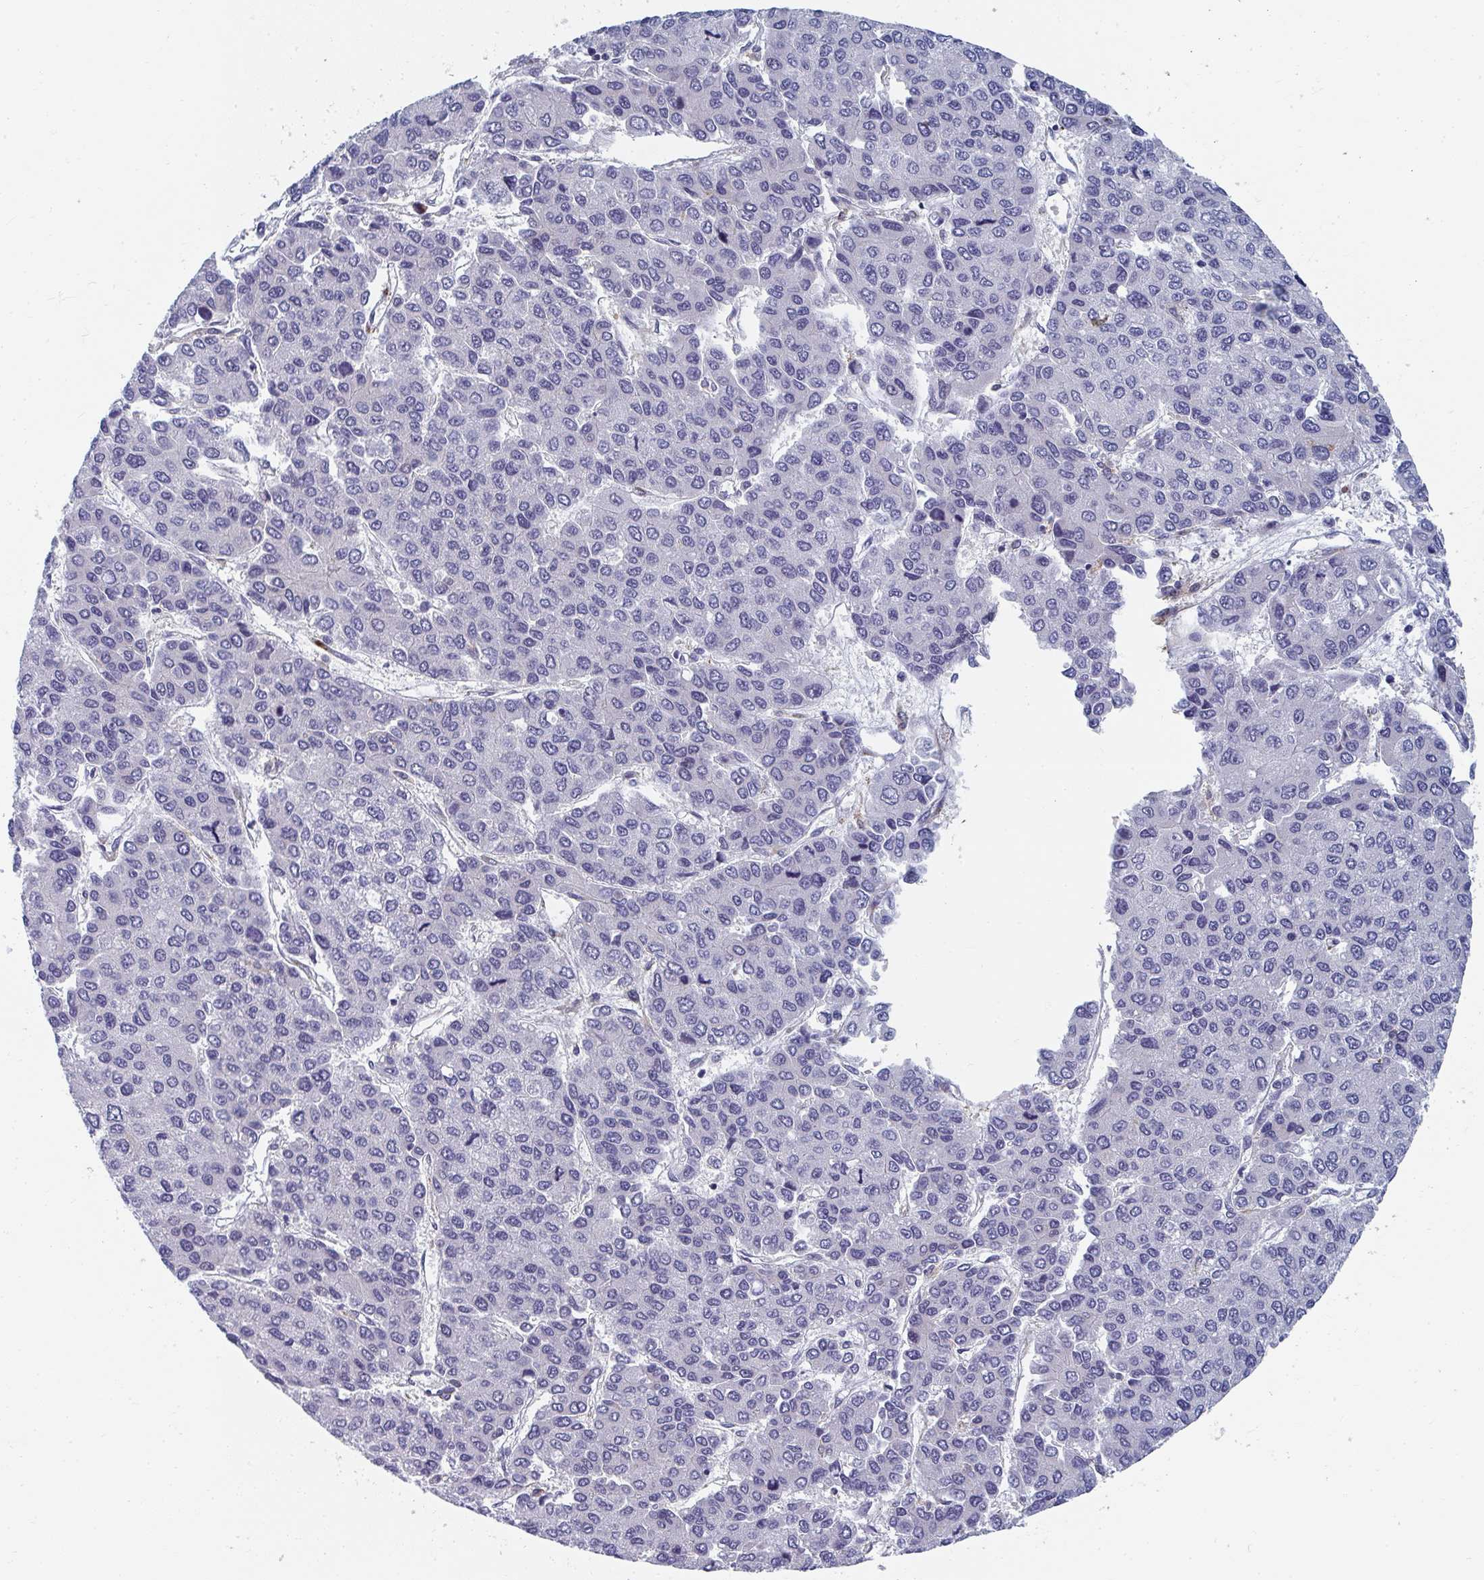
{"staining": {"intensity": "negative", "quantity": "none", "location": "none"}, "tissue": "liver cancer", "cell_type": "Tumor cells", "image_type": "cancer", "snomed": [{"axis": "morphology", "description": "Carcinoma, Hepatocellular, NOS"}, {"axis": "topography", "description": "Liver"}], "caption": "The micrograph shows no staining of tumor cells in hepatocellular carcinoma (liver). (Stains: DAB immunohistochemistry (IHC) with hematoxylin counter stain, Microscopy: brightfield microscopy at high magnification).", "gene": "PSMG1", "patient": {"sex": "female", "age": 66}}